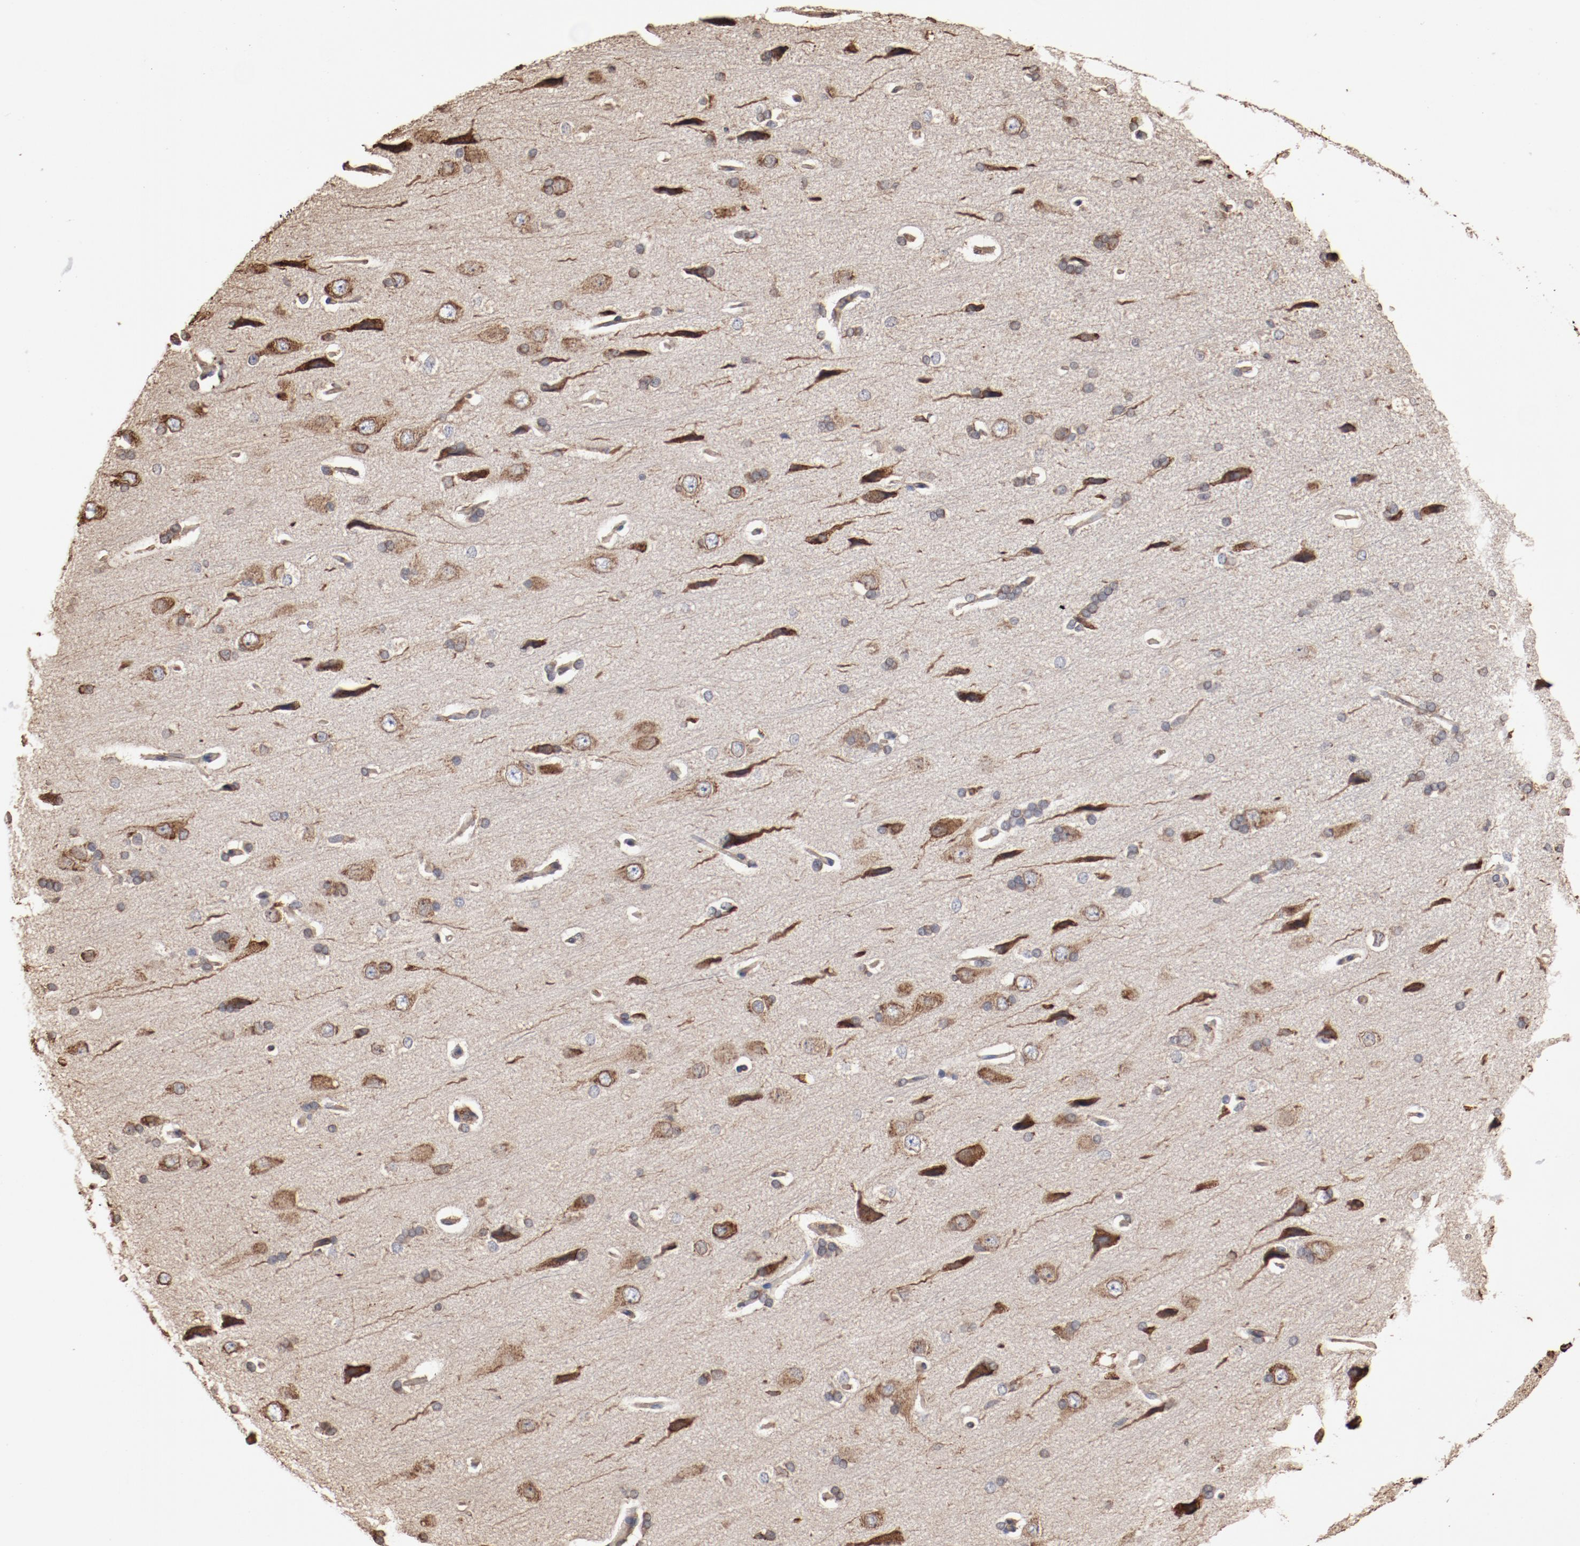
{"staining": {"intensity": "weak", "quantity": ">75%", "location": "cytoplasmic/membranous"}, "tissue": "cerebral cortex", "cell_type": "Endothelial cells", "image_type": "normal", "snomed": [{"axis": "morphology", "description": "Normal tissue, NOS"}, {"axis": "topography", "description": "Cerebral cortex"}], "caption": "Immunohistochemical staining of normal cerebral cortex displays weak cytoplasmic/membranous protein positivity in about >75% of endothelial cells.", "gene": "PDIA3", "patient": {"sex": "male", "age": 62}}